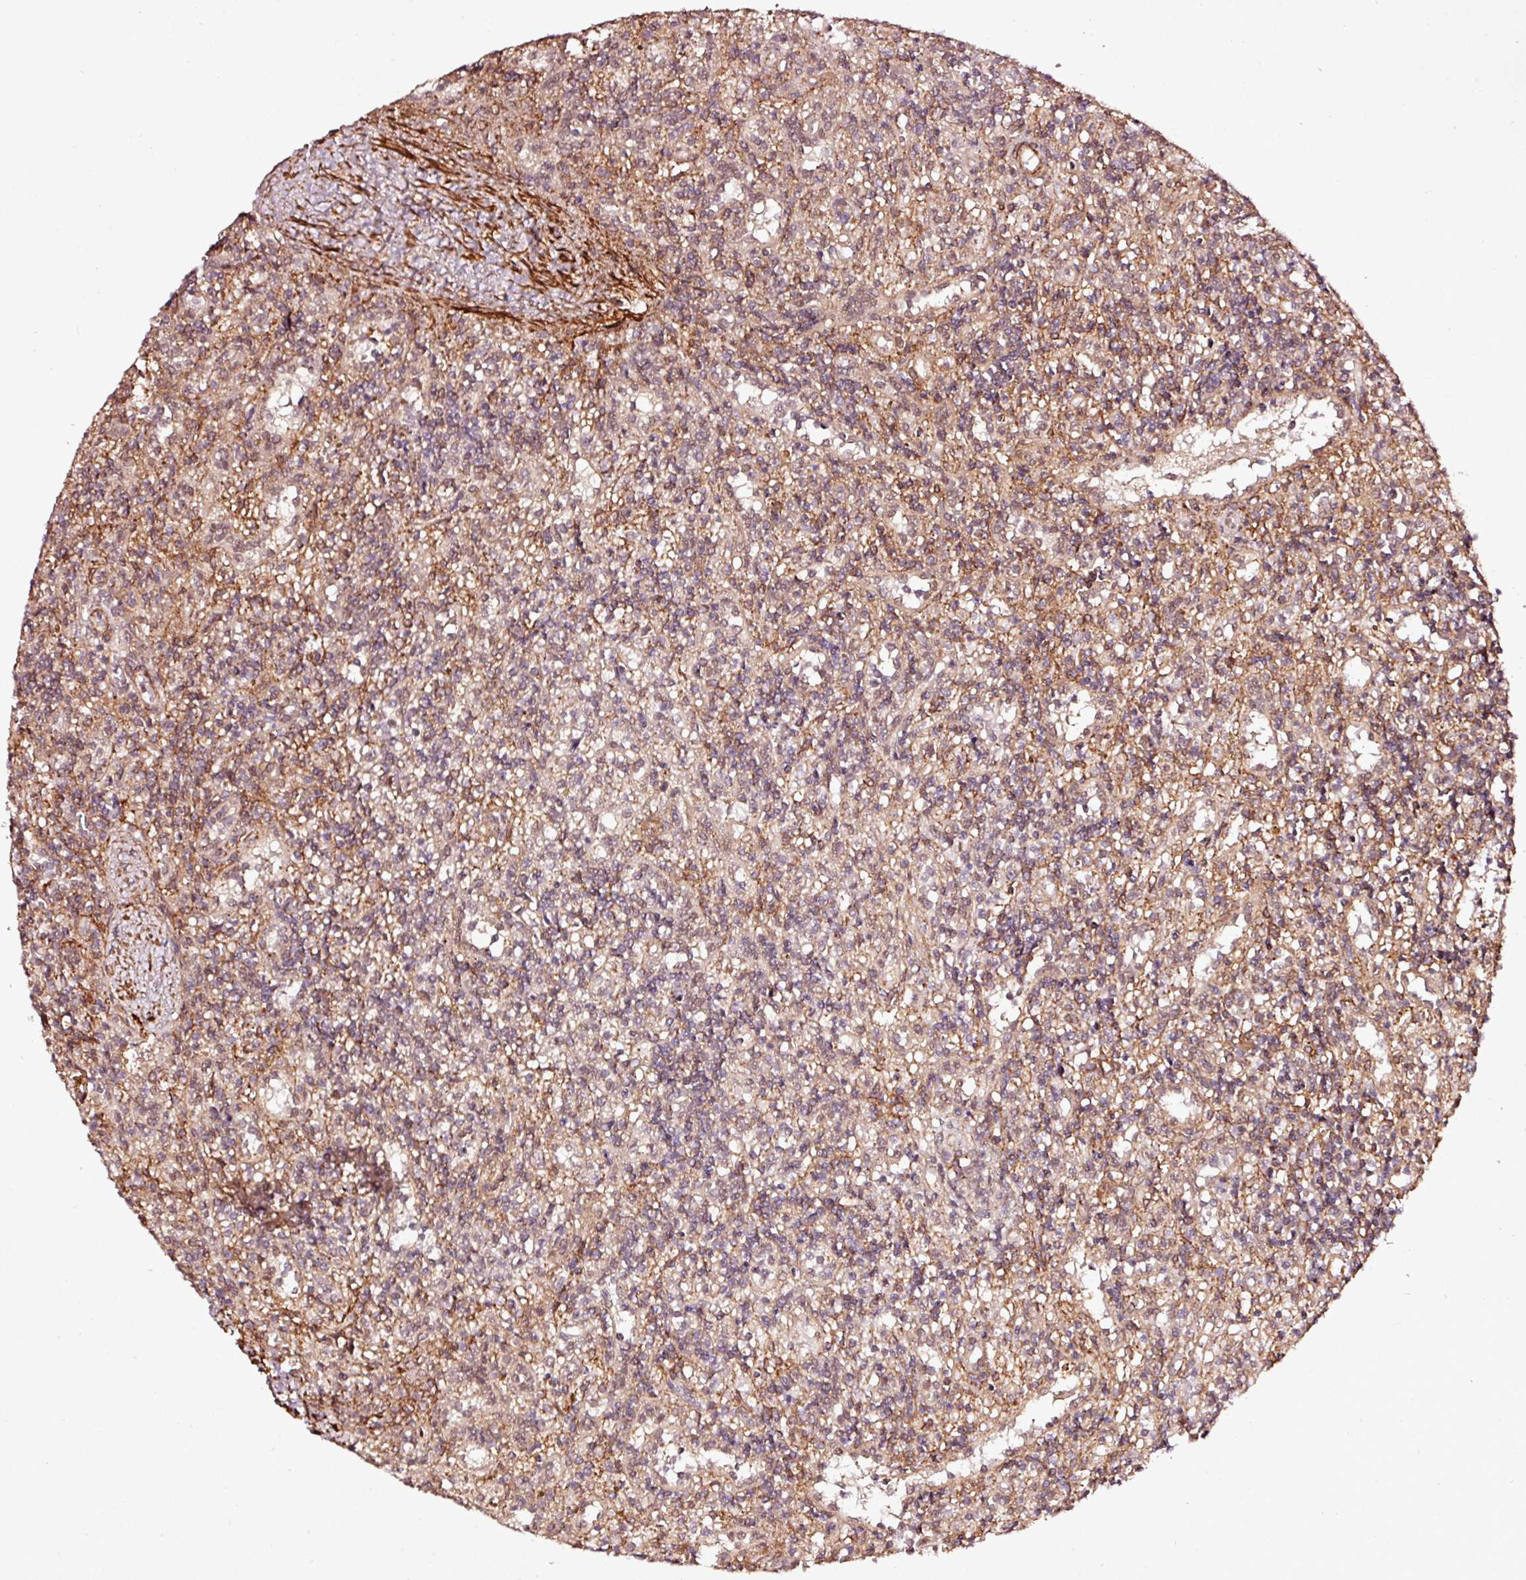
{"staining": {"intensity": "negative", "quantity": "none", "location": "none"}, "tissue": "lymphoma", "cell_type": "Tumor cells", "image_type": "cancer", "snomed": [{"axis": "morphology", "description": "Malignant lymphoma, non-Hodgkin's type, Low grade"}, {"axis": "topography", "description": "Spleen"}], "caption": "Immunohistochemistry histopathology image of neoplastic tissue: human low-grade malignant lymphoma, non-Hodgkin's type stained with DAB (3,3'-diaminobenzidine) displays no significant protein expression in tumor cells.", "gene": "TPM1", "patient": {"sex": "male", "age": 67}}